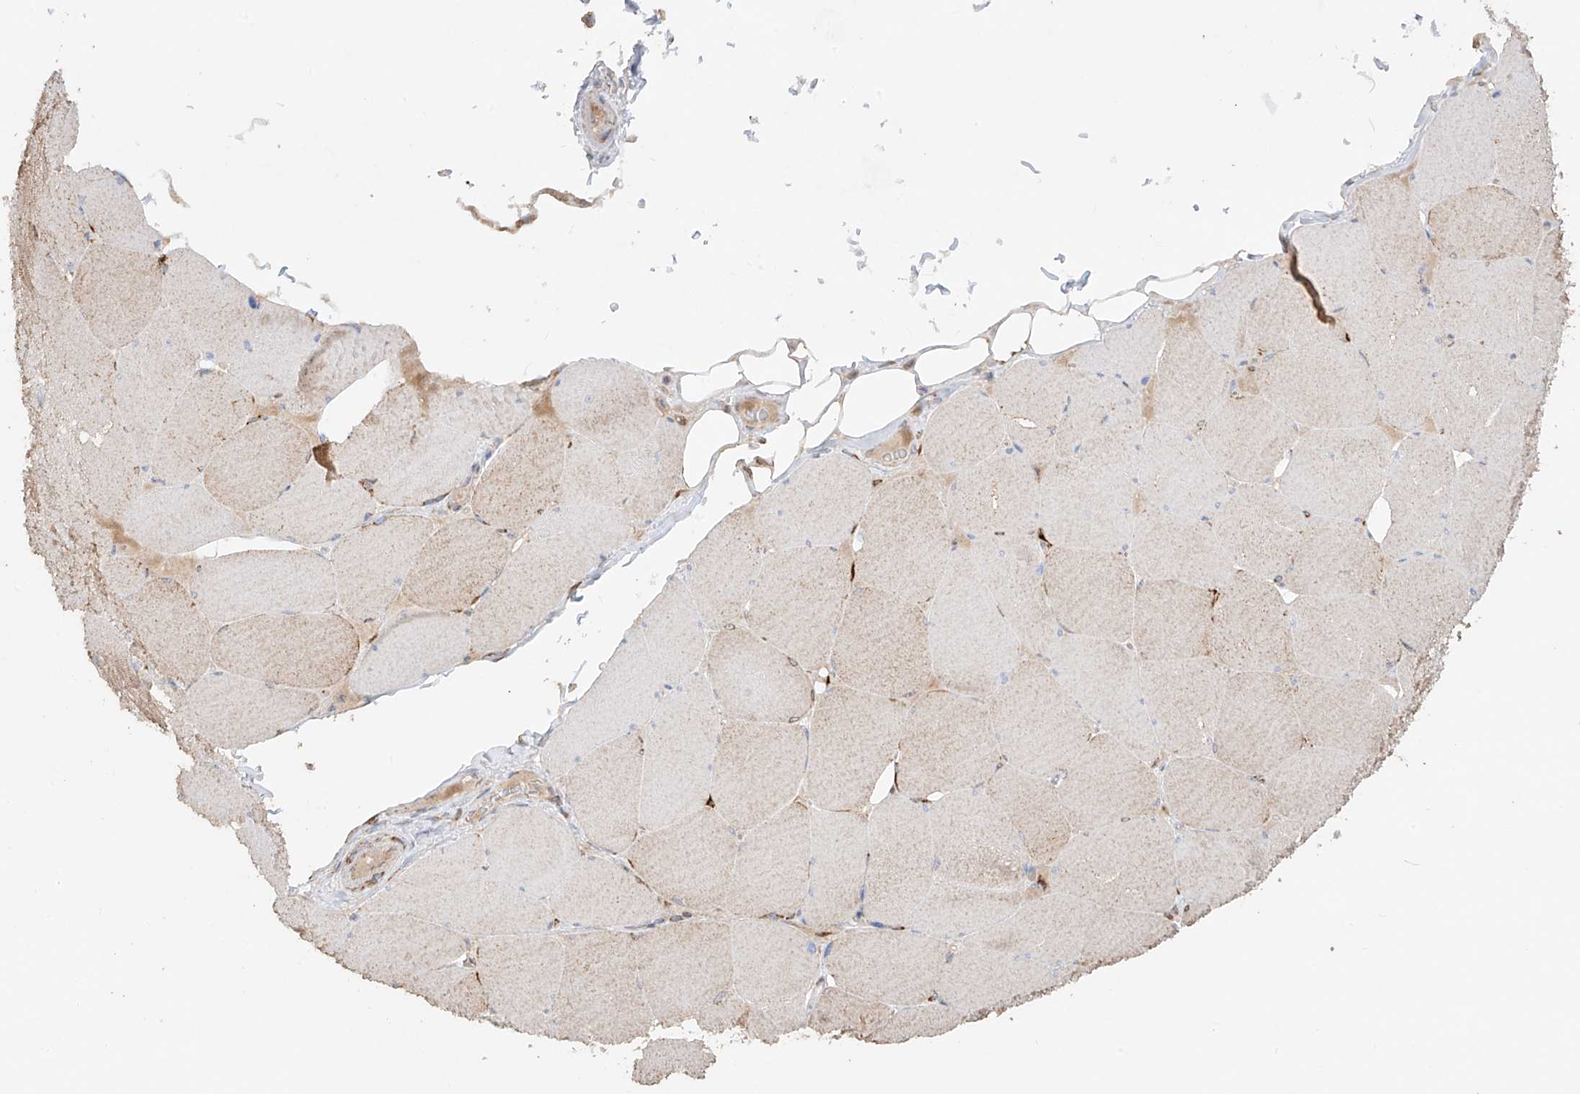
{"staining": {"intensity": "weak", "quantity": "25%-75%", "location": "cytoplasmic/membranous"}, "tissue": "skeletal muscle", "cell_type": "Myocytes", "image_type": "normal", "snomed": [{"axis": "morphology", "description": "Normal tissue, NOS"}, {"axis": "topography", "description": "Skeletal muscle"}, {"axis": "topography", "description": "Head-Neck"}], "caption": "Weak cytoplasmic/membranous protein expression is identified in approximately 25%-75% of myocytes in skeletal muscle. (brown staining indicates protein expression, while blue staining denotes nuclei).", "gene": "COLGALT2", "patient": {"sex": "male", "age": 66}}